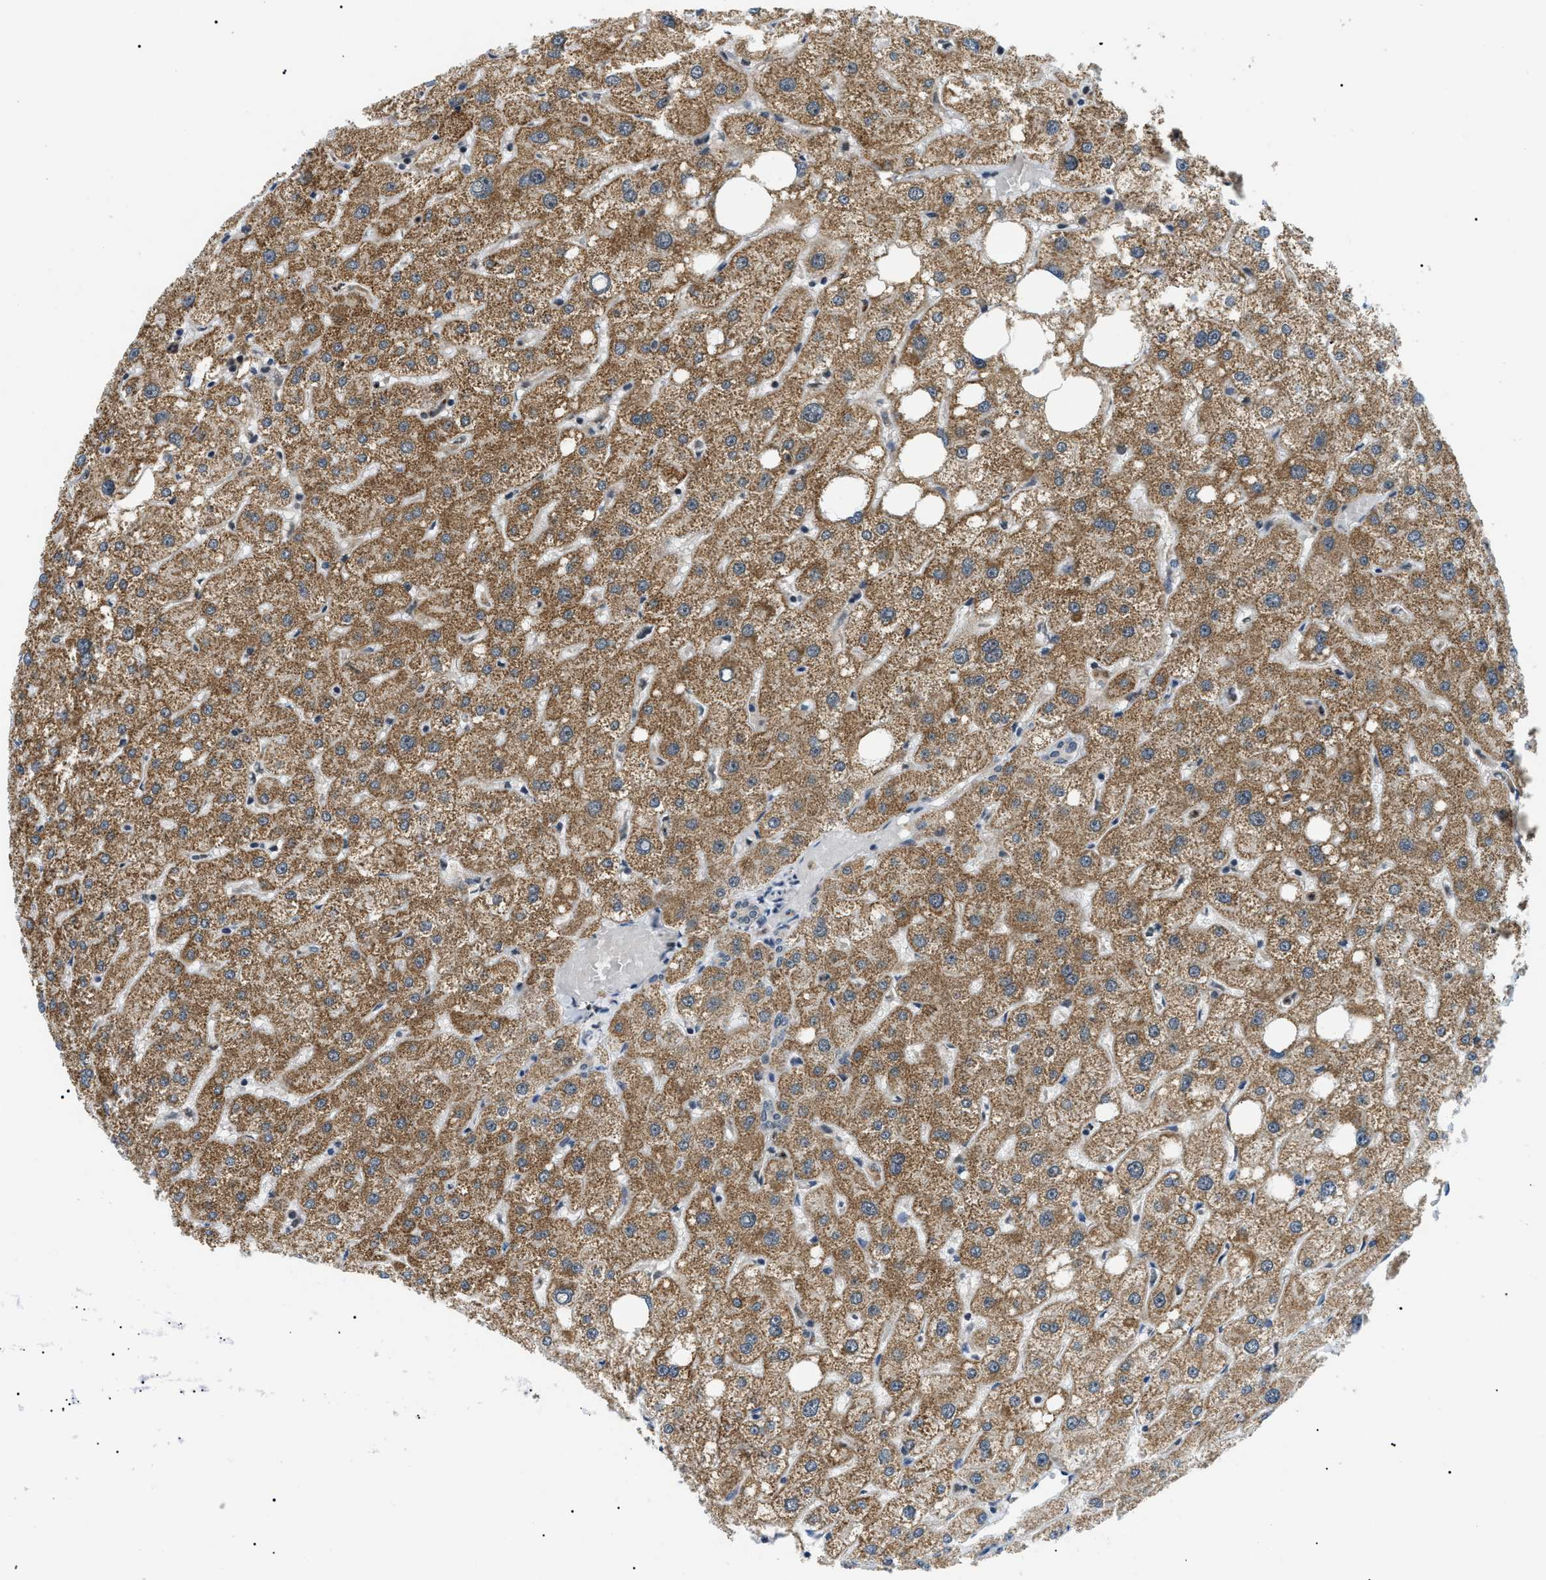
{"staining": {"intensity": "negative", "quantity": "none", "location": "none"}, "tissue": "liver", "cell_type": "Cholangiocytes", "image_type": "normal", "snomed": [{"axis": "morphology", "description": "Normal tissue, NOS"}, {"axis": "topography", "description": "Liver"}], "caption": "This is a histopathology image of IHC staining of normal liver, which shows no positivity in cholangiocytes.", "gene": "RBM15", "patient": {"sex": "male", "age": 73}}